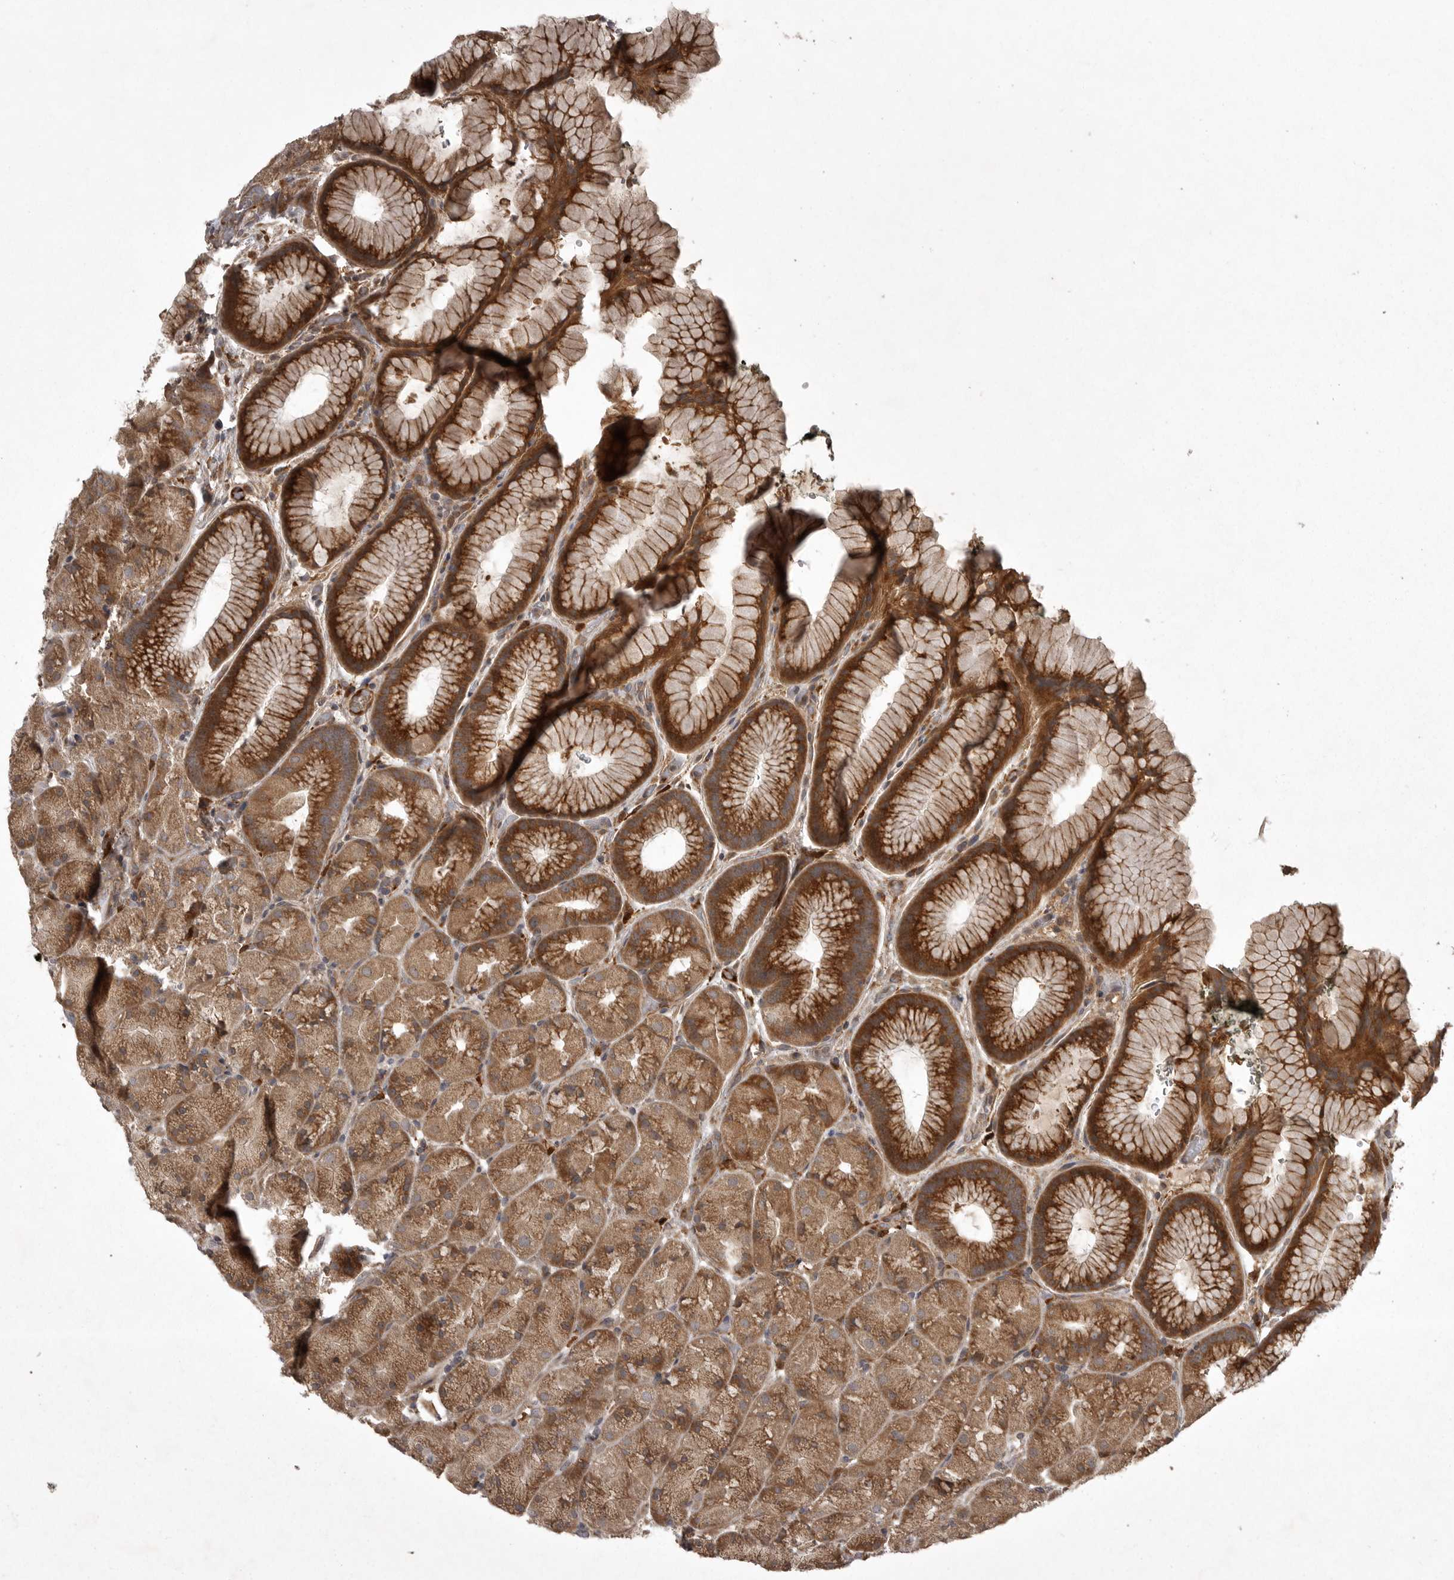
{"staining": {"intensity": "strong", "quantity": "25%-75%", "location": "cytoplasmic/membranous"}, "tissue": "stomach", "cell_type": "Glandular cells", "image_type": "normal", "snomed": [{"axis": "morphology", "description": "Normal tissue, NOS"}, {"axis": "topography", "description": "Stomach, upper"}, {"axis": "topography", "description": "Stomach"}], "caption": "The histopathology image displays a brown stain indicating the presence of a protein in the cytoplasmic/membranous of glandular cells in stomach. Nuclei are stained in blue.", "gene": "GPR31", "patient": {"sex": "male", "age": 48}}